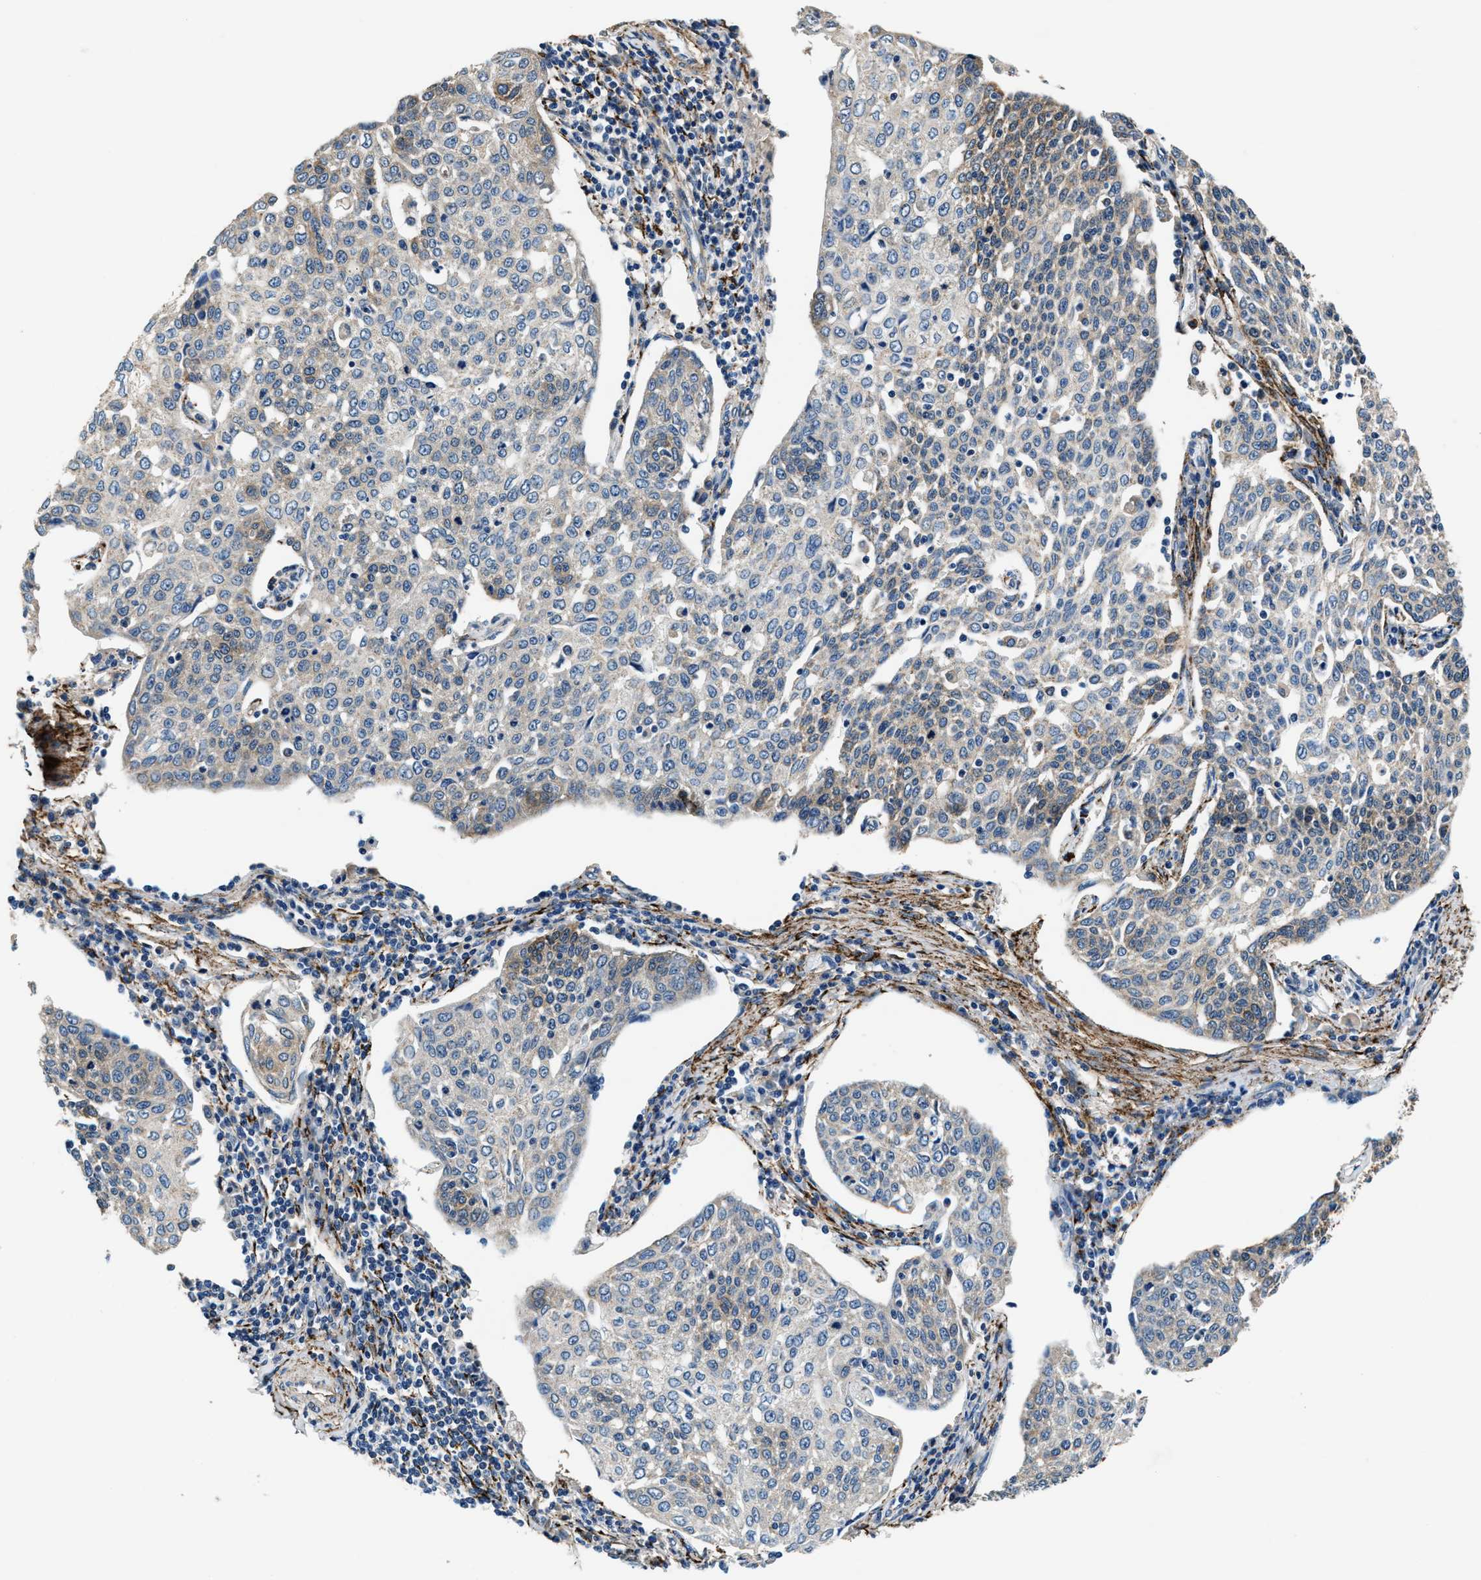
{"staining": {"intensity": "weak", "quantity": "<25%", "location": "cytoplasmic/membranous"}, "tissue": "cervical cancer", "cell_type": "Tumor cells", "image_type": "cancer", "snomed": [{"axis": "morphology", "description": "Squamous cell carcinoma, NOS"}, {"axis": "topography", "description": "Cervix"}], "caption": "High power microscopy image of an immunohistochemistry photomicrograph of squamous cell carcinoma (cervical), revealing no significant expression in tumor cells. (DAB IHC, high magnification).", "gene": "PRTFDC1", "patient": {"sex": "female", "age": 34}}